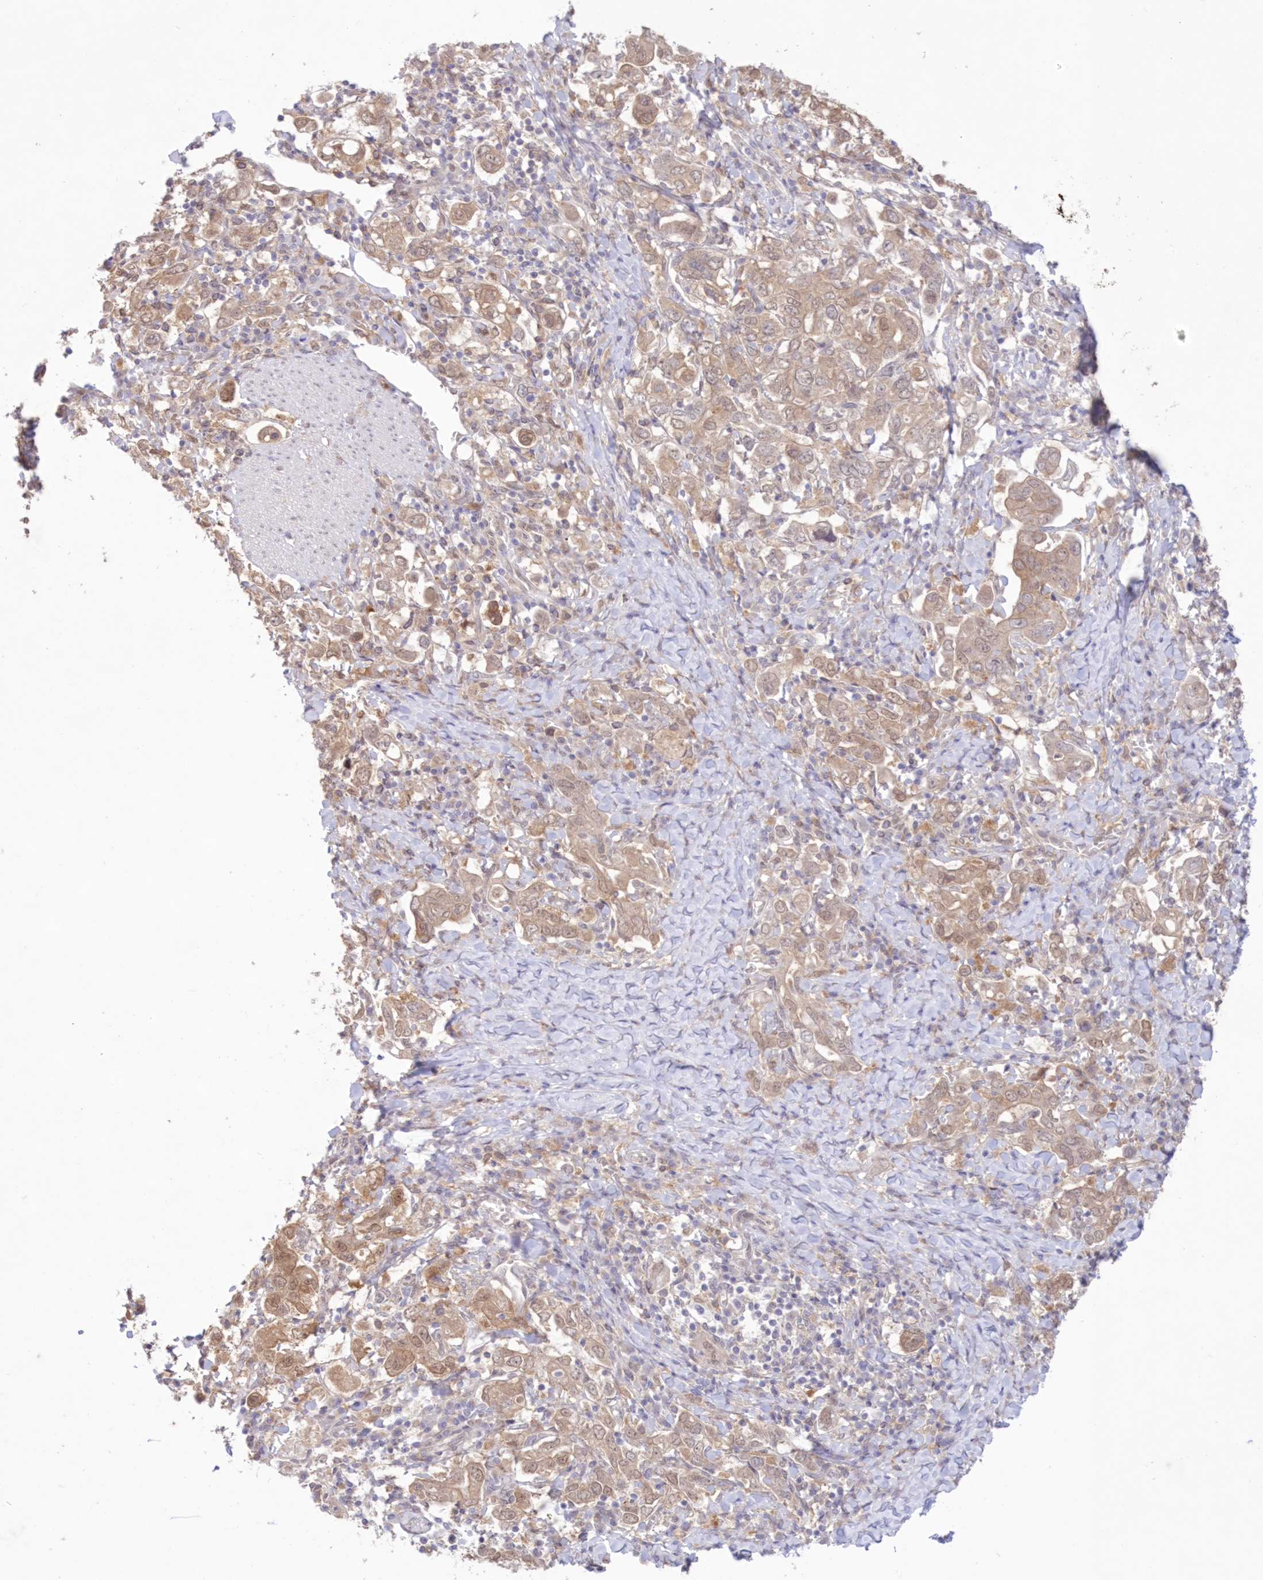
{"staining": {"intensity": "moderate", "quantity": ">75%", "location": "cytoplasmic/membranous"}, "tissue": "stomach cancer", "cell_type": "Tumor cells", "image_type": "cancer", "snomed": [{"axis": "morphology", "description": "Adenocarcinoma, NOS"}, {"axis": "topography", "description": "Stomach, upper"}], "caption": "DAB immunohistochemical staining of stomach cancer (adenocarcinoma) reveals moderate cytoplasmic/membranous protein staining in approximately >75% of tumor cells. The staining was performed using DAB to visualize the protein expression in brown, while the nuclei were stained in blue with hematoxylin (Magnification: 20x).", "gene": "RNPEP", "patient": {"sex": "male", "age": 62}}